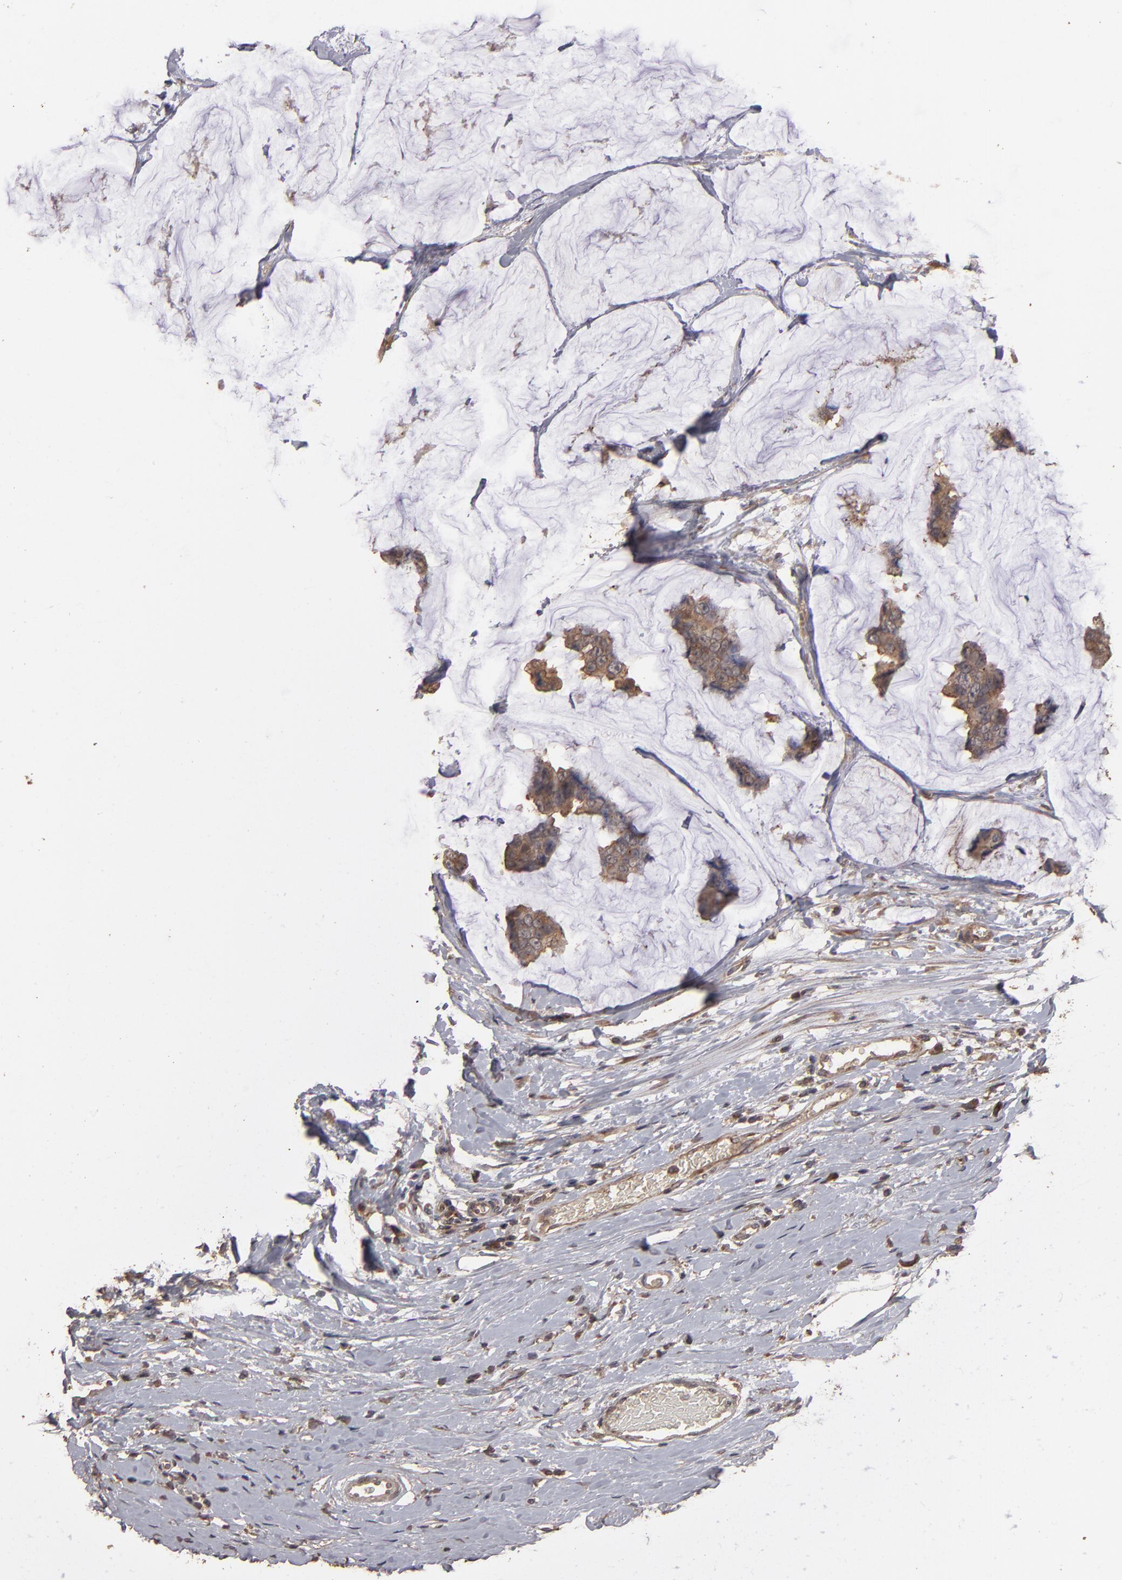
{"staining": {"intensity": "moderate", "quantity": ">75%", "location": "cytoplasmic/membranous"}, "tissue": "breast cancer", "cell_type": "Tumor cells", "image_type": "cancer", "snomed": [{"axis": "morphology", "description": "Normal tissue, NOS"}, {"axis": "morphology", "description": "Duct carcinoma"}, {"axis": "topography", "description": "Breast"}], "caption": "DAB immunohistochemical staining of breast cancer (infiltrating ductal carcinoma) shows moderate cytoplasmic/membranous protein expression in approximately >75% of tumor cells.", "gene": "MMP2", "patient": {"sex": "female", "age": 50}}